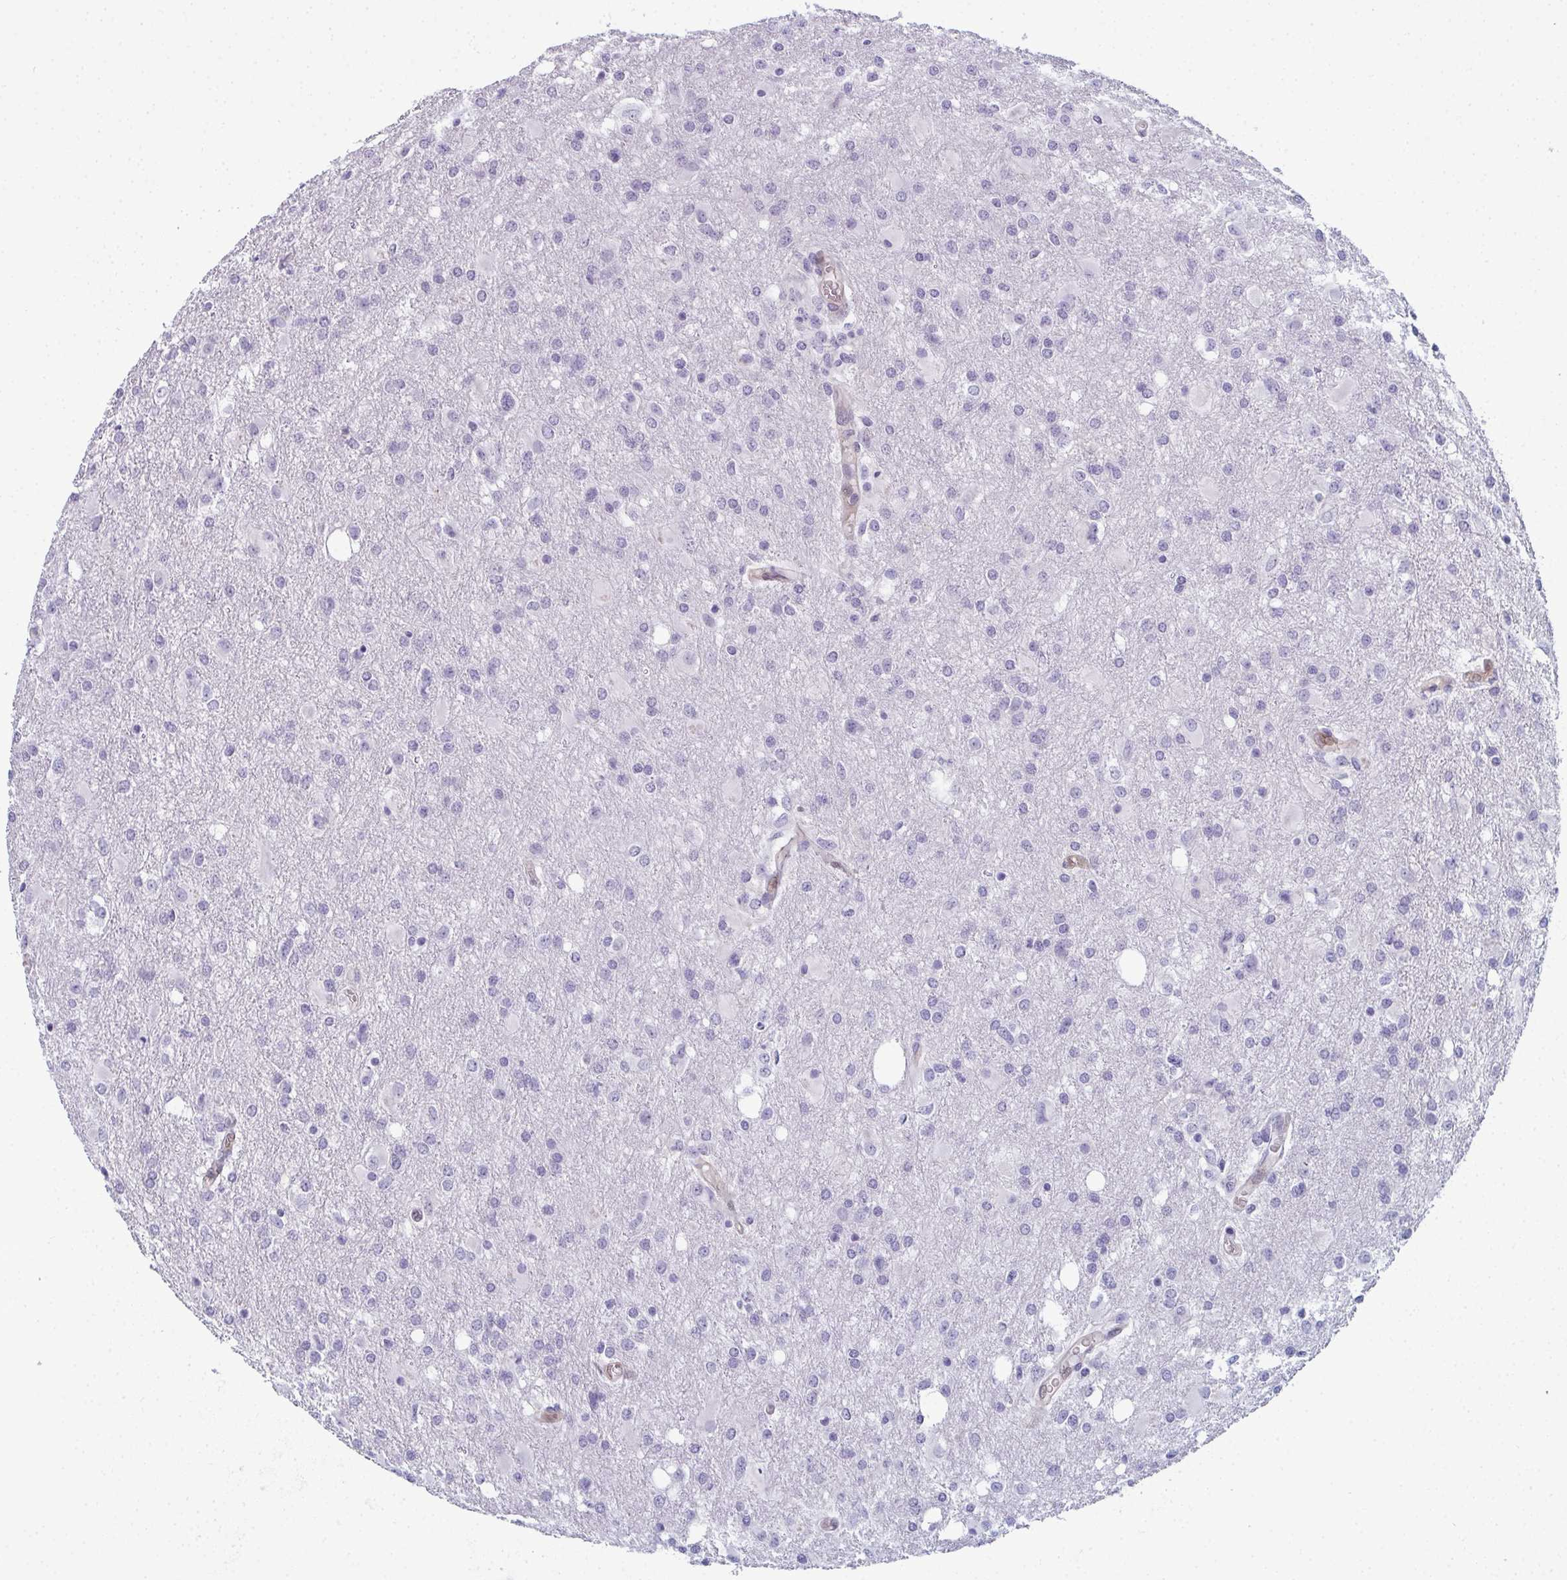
{"staining": {"intensity": "negative", "quantity": "none", "location": "none"}, "tissue": "glioma", "cell_type": "Tumor cells", "image_type": "cancer", "snomed": [{"axis": "morphology", "description": "Glioma, malignant, High grade"}, {"axis": "topography", "description": "Brain"}], "caption": "This micrograph is of glioma stained with IHC to label a protein in brown with the nuclei are counter-stained blue. There is no positivity in tumor cells. (Stains: DAB immunohistochemistry with hematoxylin counter stain, Microscopy: brightfield microscopy at high magnification).", "gene": "CDA", "patient": {"sex": "male", "age": 68}}